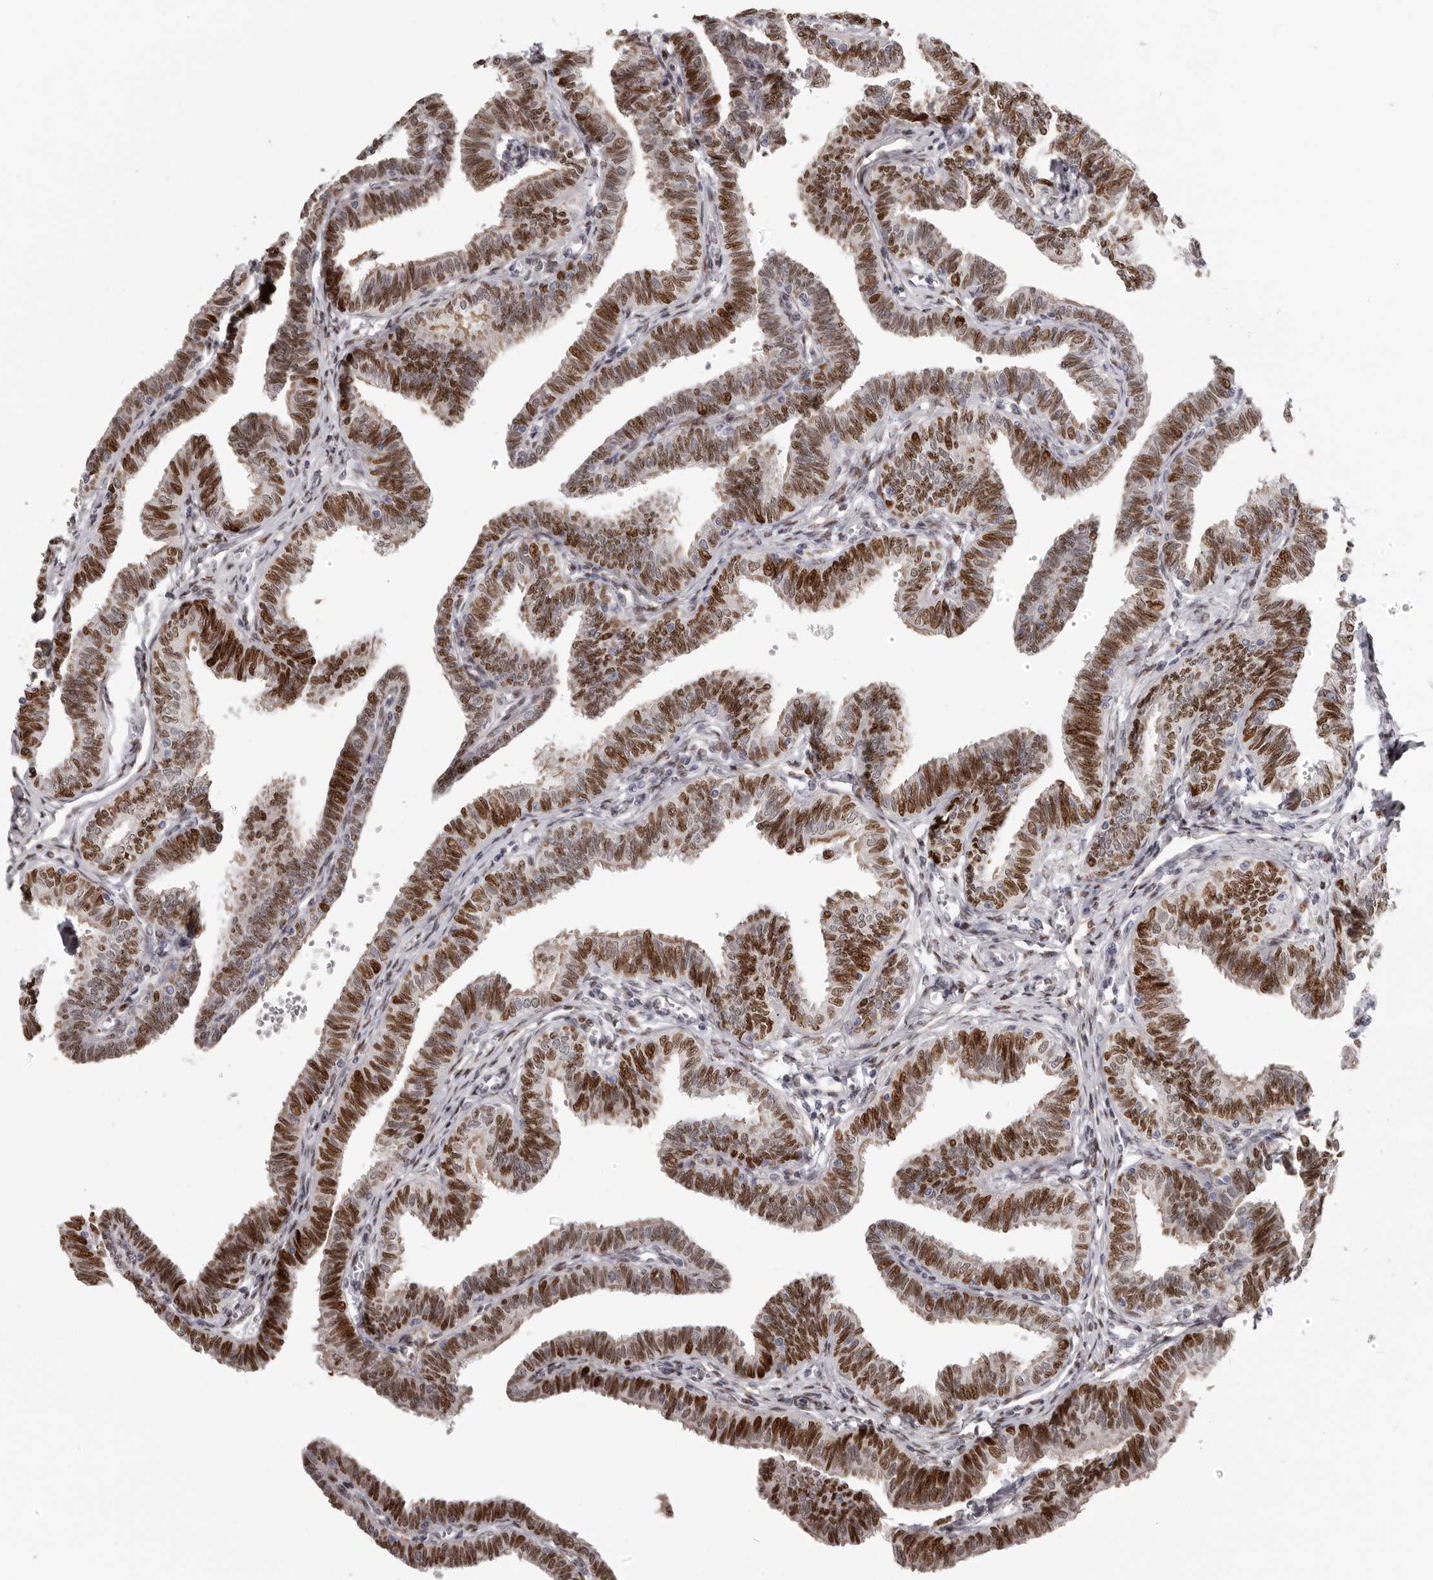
{"staining": {"intensity": "moderate", "quantity": ">75%", "location": "nuclear"}, "tissue": "fallopian tube", "cell_type": "Glandular cells", "image_type": "normal", "snomed": [{"axis": "morphology", "description": "Normal tissue, NOS"}, {"axis": "topography", "description": "Fallopian tube"}, {"axis": "topography", "description": "Ovary"}], "caption": "Fallopian tube stained with IHC displays moderate nuclear expression in approximately >75% of glandular cells.", "gene": "SRP19", "patient": {"sex": "female", "age": 23}}